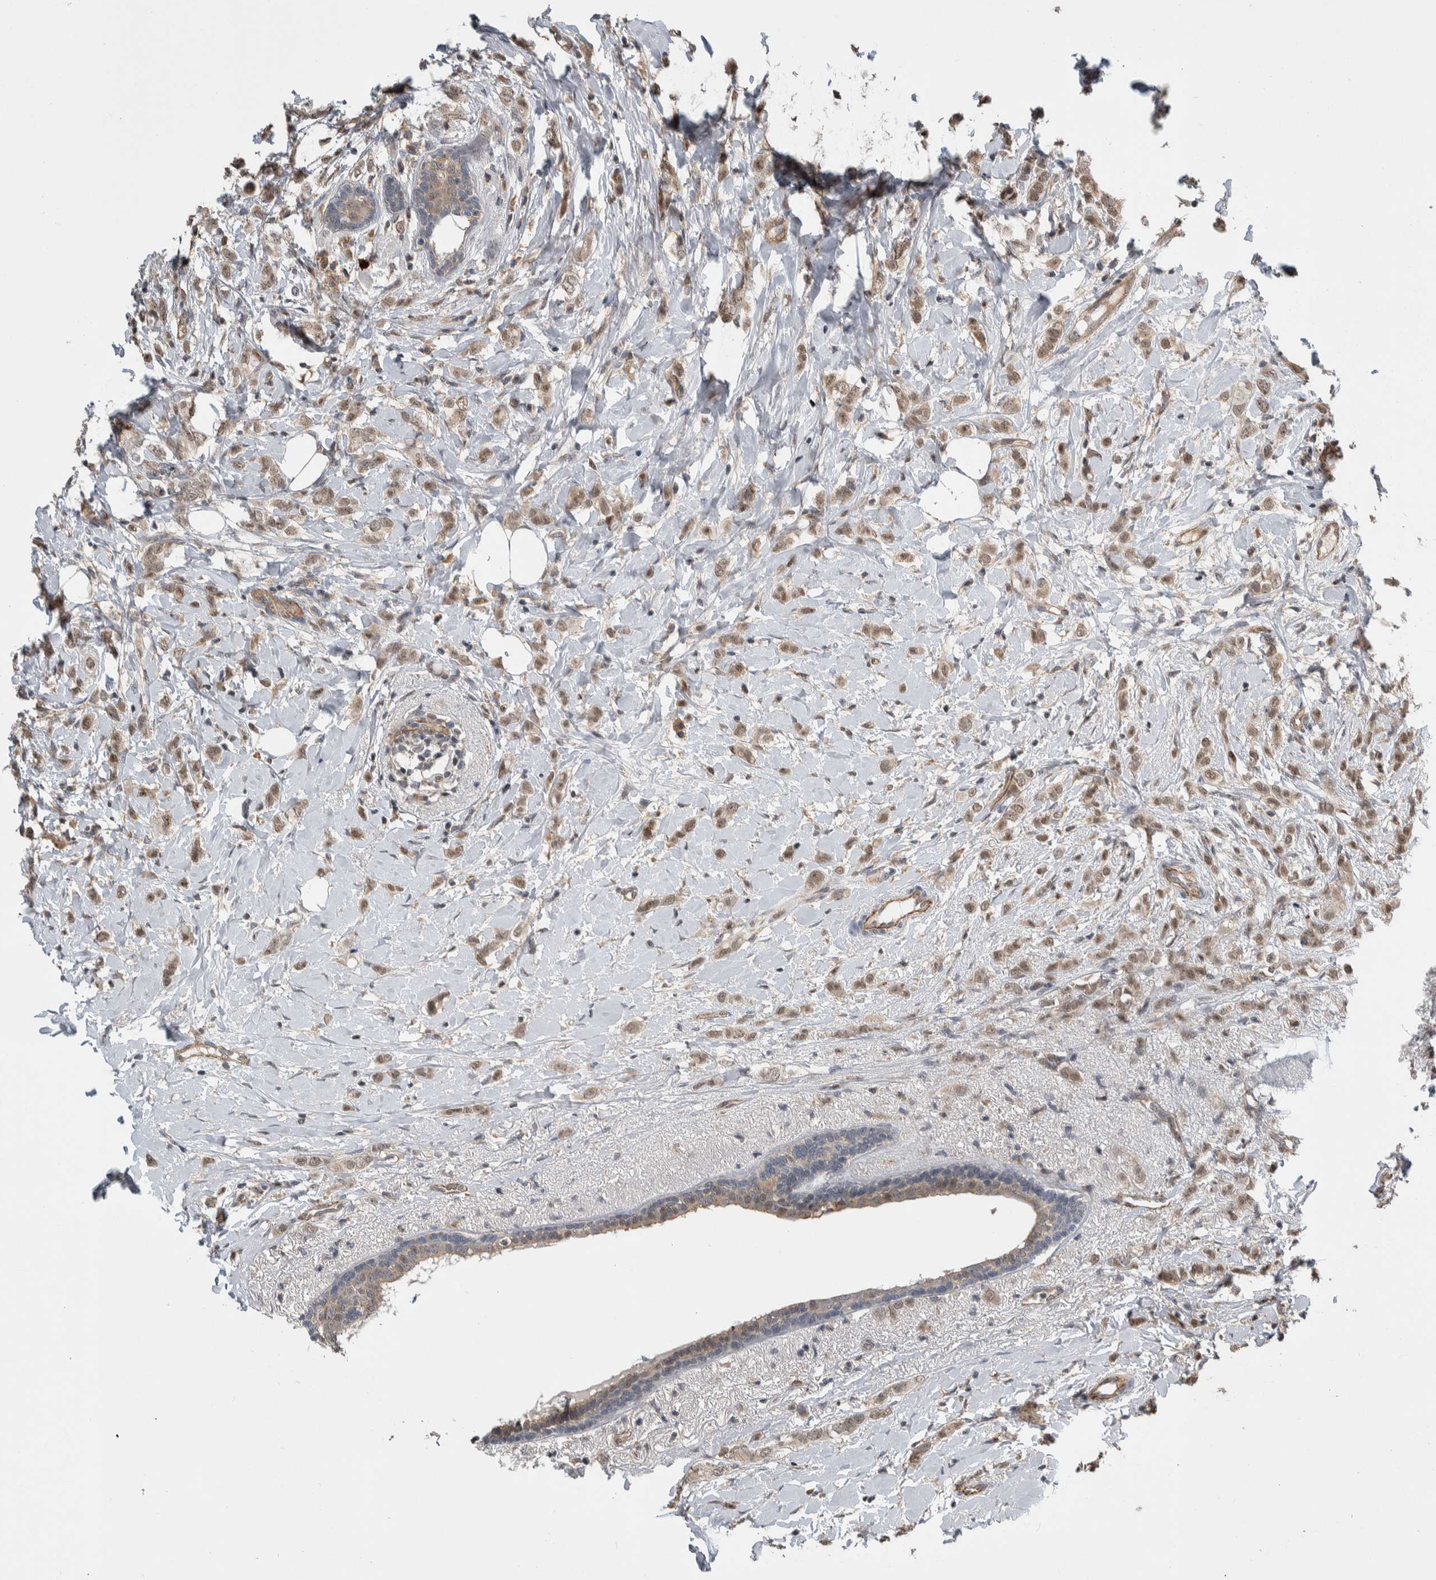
{"staining": {"intensity": "weak", "quantity": ">75%", "location": "cytoplasmic/membranous,nuclear"}, "tissue": "breast cancer", "cell_type": "Tumor cells", "image_type": "cancer", "snomed": [{"axis": "morphology", "description": "Normal tissue, NOS"}, {"axis": "morphology", "description": "Lobular carcinoma"}, {"axis": "topography", "description": "Breast"}], "caption": "Tumor cells demonstrate weak cytoplasmic/membranous and nuclear expression in about >75% of cells in breast cancer.", "gene": "PRDM4", "patient": {"sex": "female", "age": 47}}